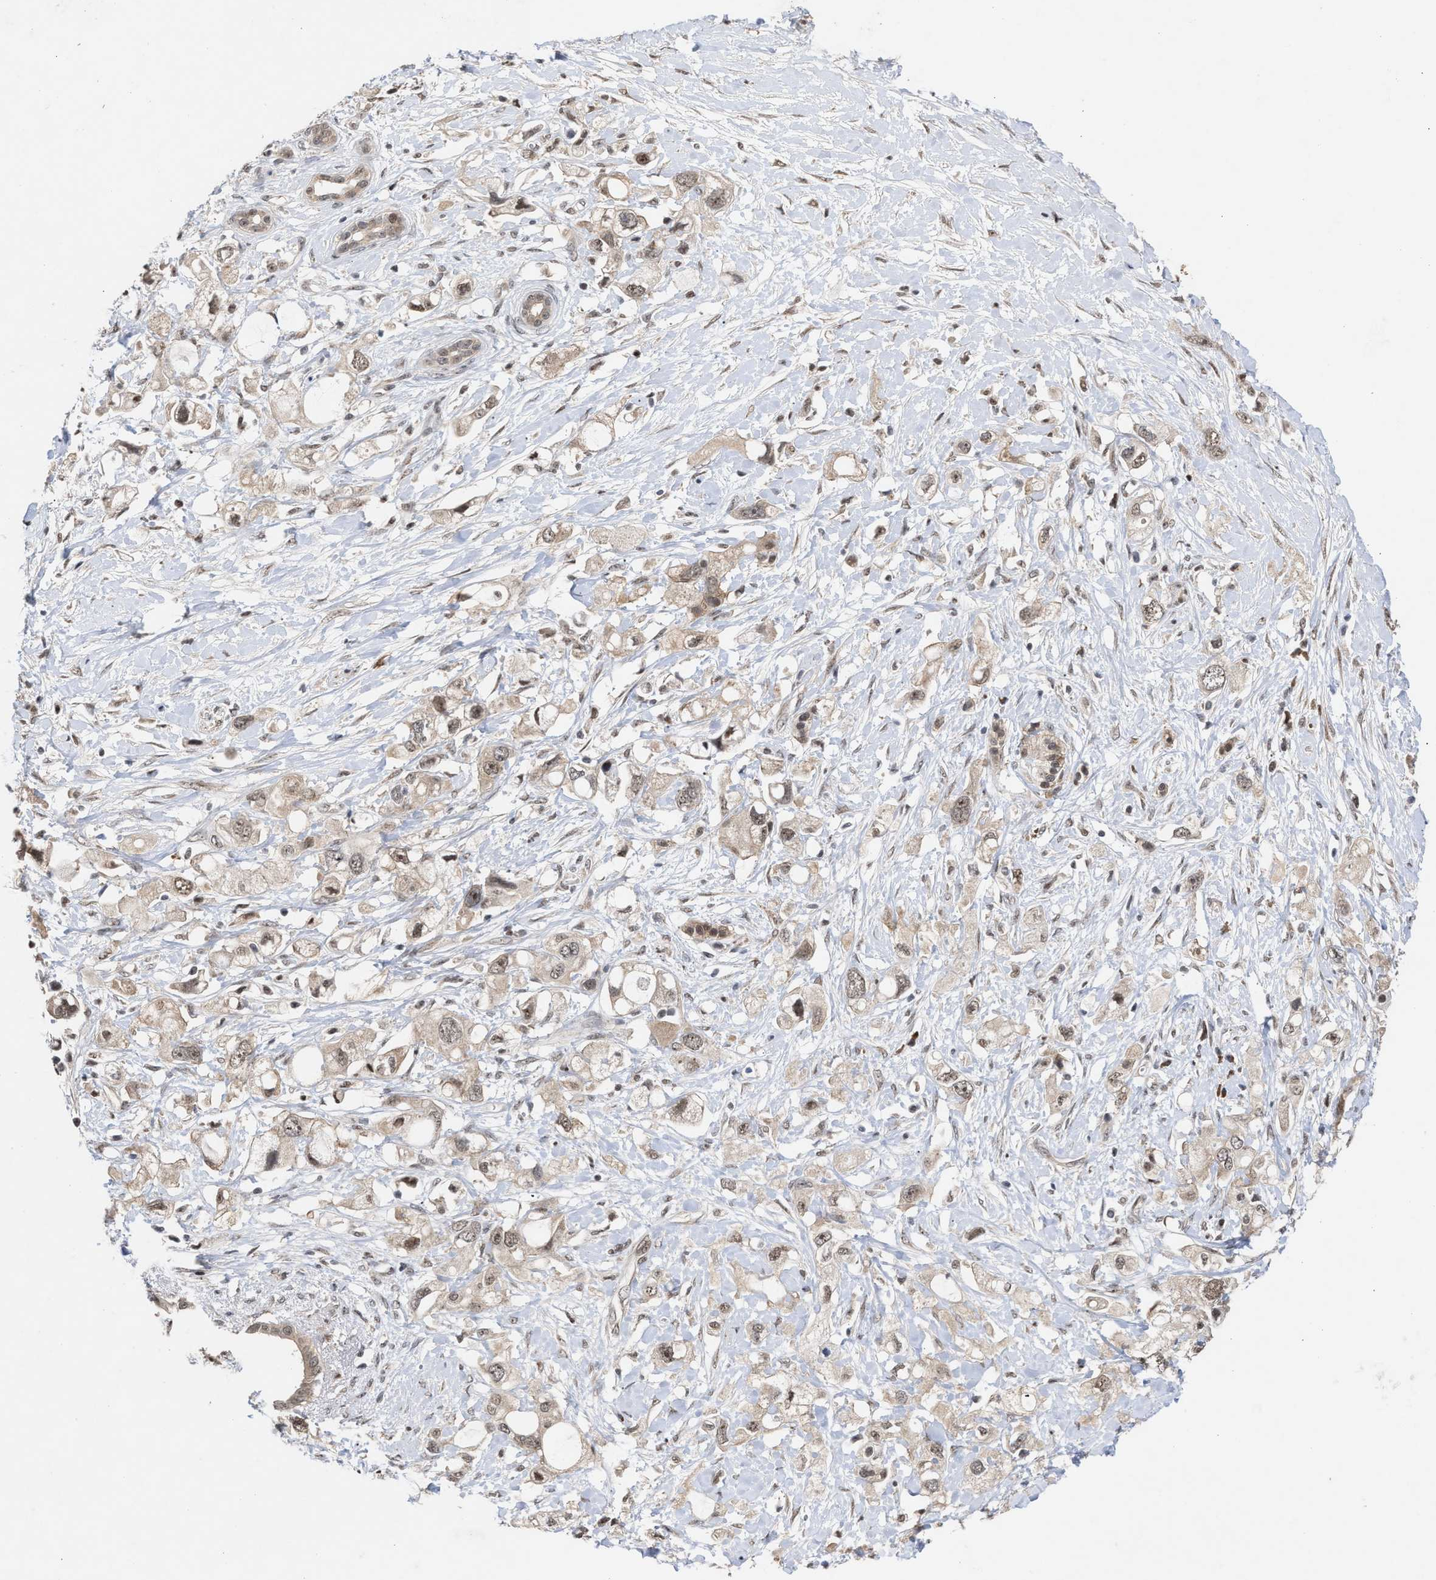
{"staining": {"intensity": "weak", "quantity": ">75%", "location": "cytoplasmic/membranous,nuclear"}, "tissue": "pancreatic cancer", "cell_type": "Tumor cells", "image_type": "cancer", "snomed": [{"axis": "morphology", "description": "Adenocarcinoma, NOS"}, {"axis": "topography", "description": "Pancreas"}], "caption": "This is an image of IHC staining of pancreatic adenocarcinoma, which shows weak positivity in the cytoplasmic/membranous and nuclear of tumor cells.", "gene": "MKNK2", "patient": {"sex": "female", "age": 56}}